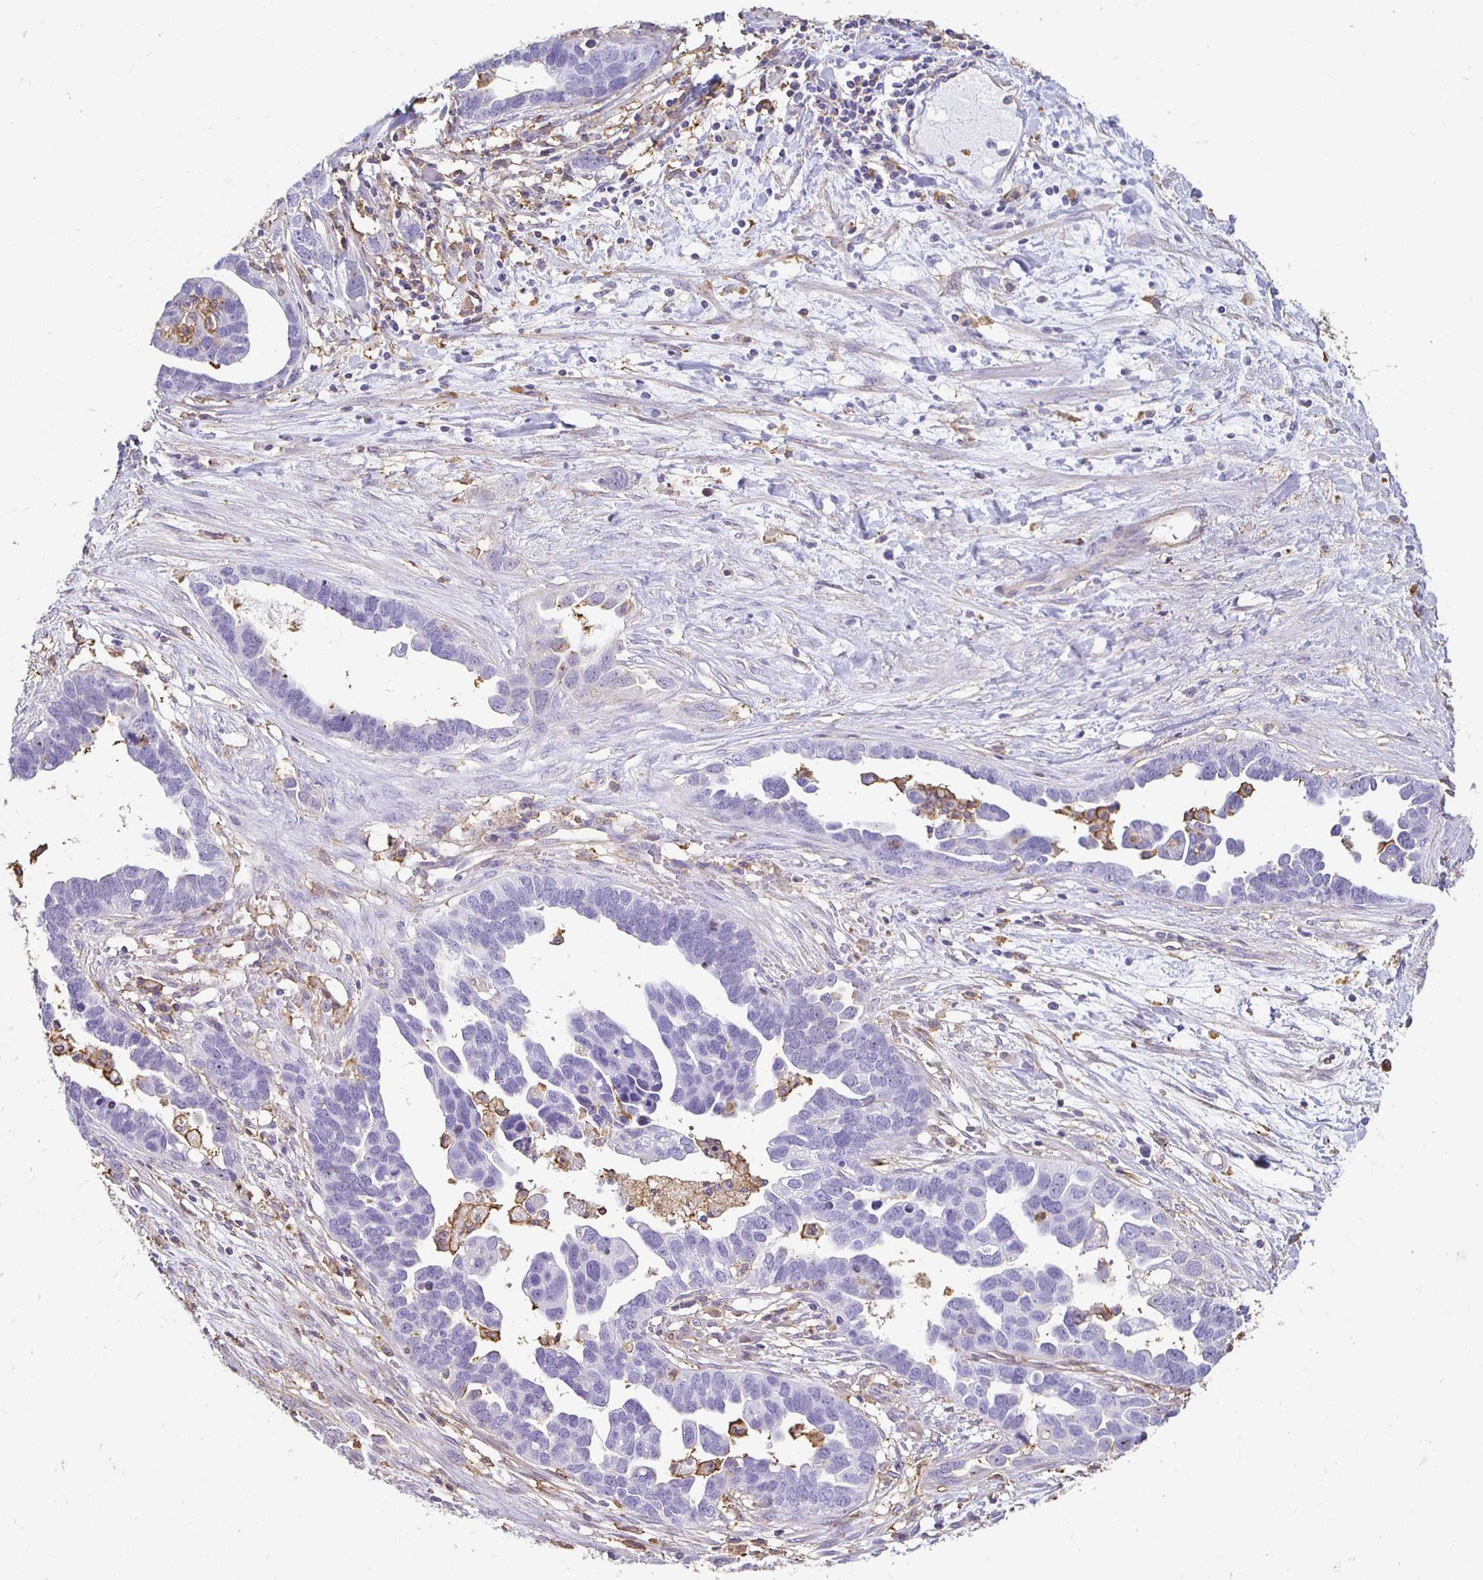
{"staining": {"intensity": "negative", "quantity": "none", "location": "none"}, "tissue": "ovarian cancer", "cell_type": "Tumor cells", "image_type": "cancer", "snomed": [{"axis": "morphology", "description": "Cystadenocarcinoma, serous, NOS"}, {"axis": "topography", "description": "Ovary"}], "caption": "Immunohistochemistry (IHC) histopathology image of serous cystadenocarcinoma (ovarian) stained for a protein (brown), which displays no staining in tumor cells.", "gene": "TAS1R3", "patient": {"sex": "female", "age": 54}}